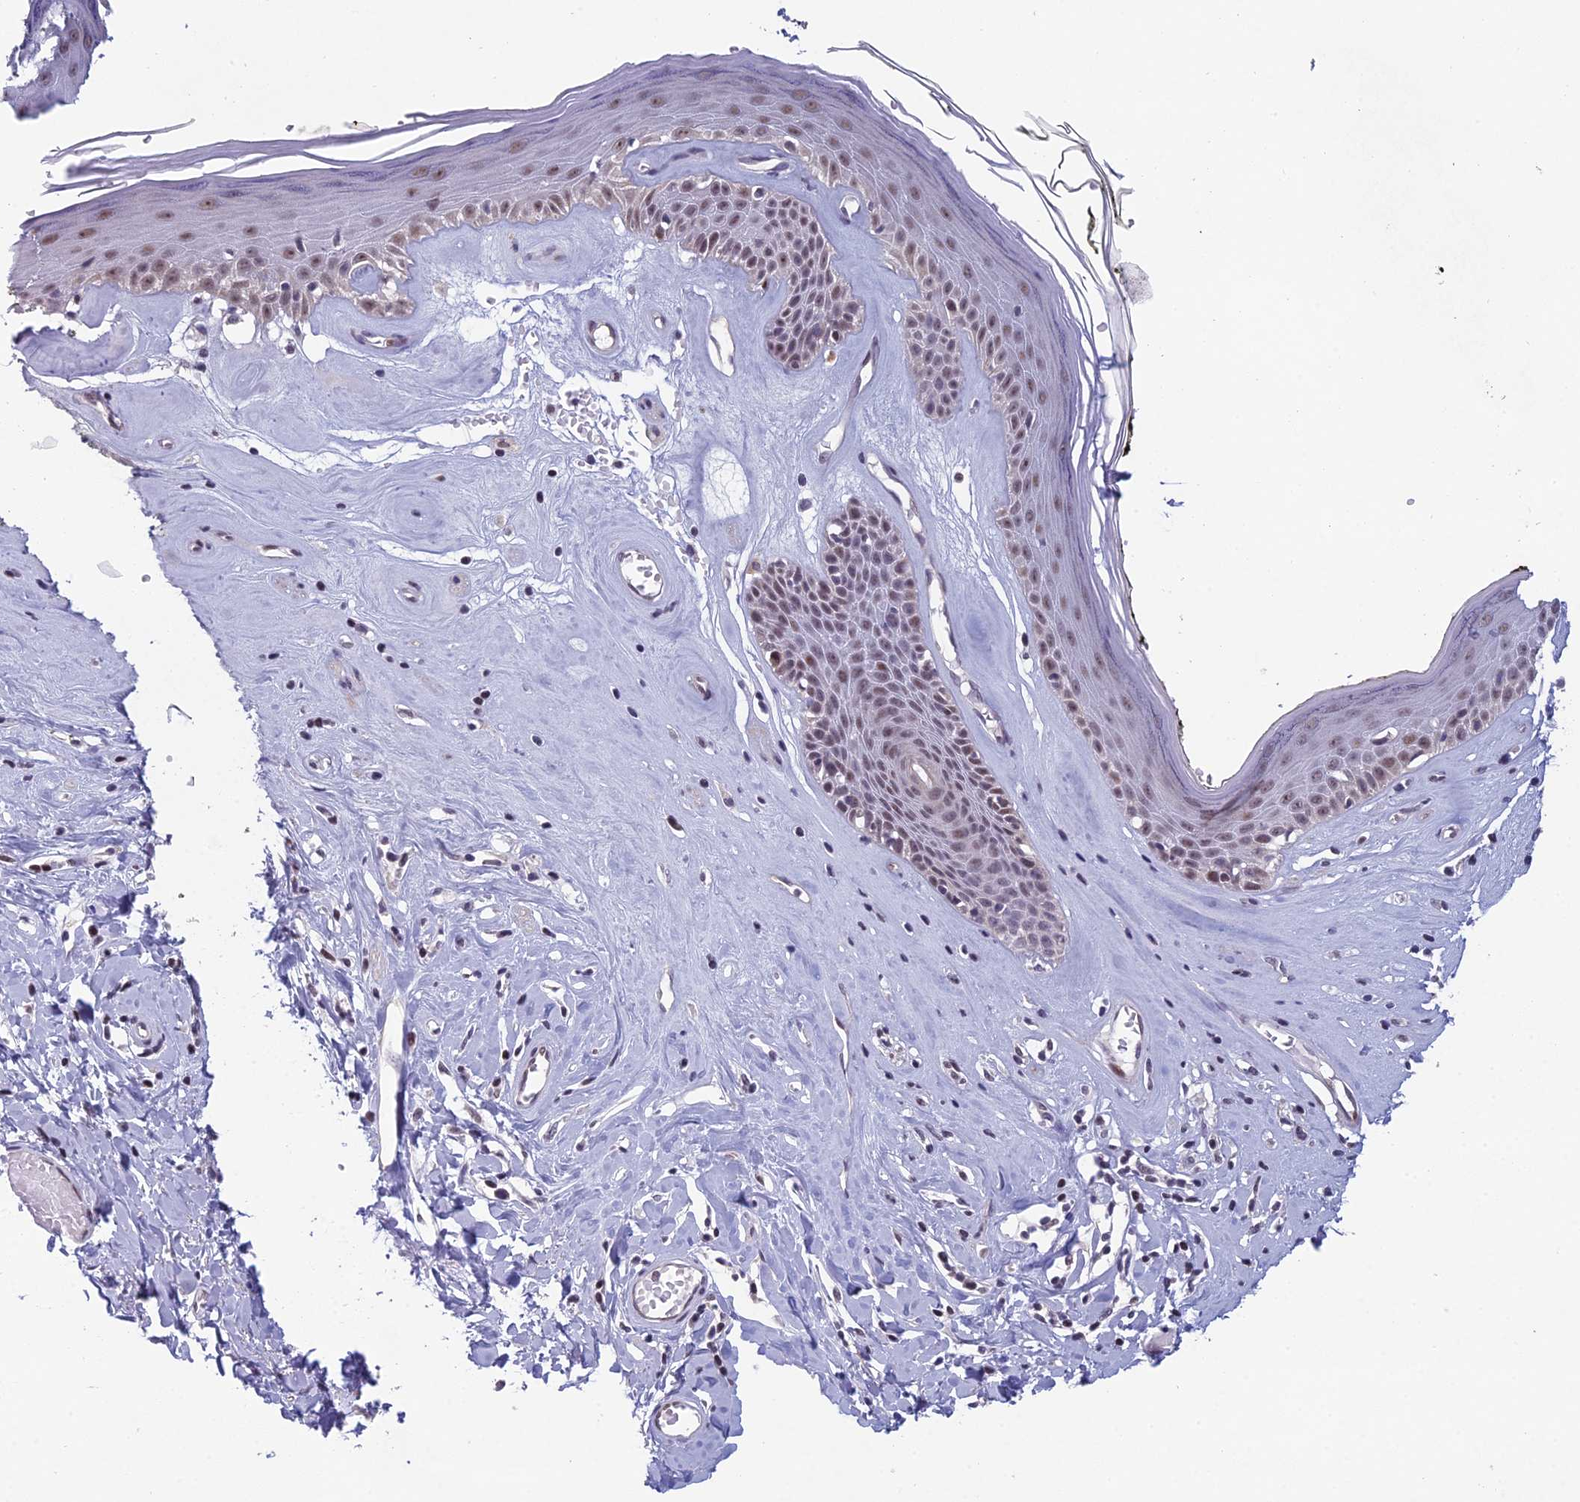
{"staining": {"intensity": "weak", "quantity": ">75%", "location": "nuclear"}, "tissue": "skin", "cell_type": "Epidermal cells", "image_type": "normal", "snomed": [{"axis": "morphology", "description": "Normal tissue, NOS"}, {"axis": "morphology", "description": "Inflammation, NOS"}, {"axis": "topography", "description": "Vulva"}], "caption": "Epidermal cells reveal low levels of weak nuclear positivity in about >75% of cells in unremarkable human skin.", "gene": "RGS17", "patient": {"sex": "female", "age": 84}}